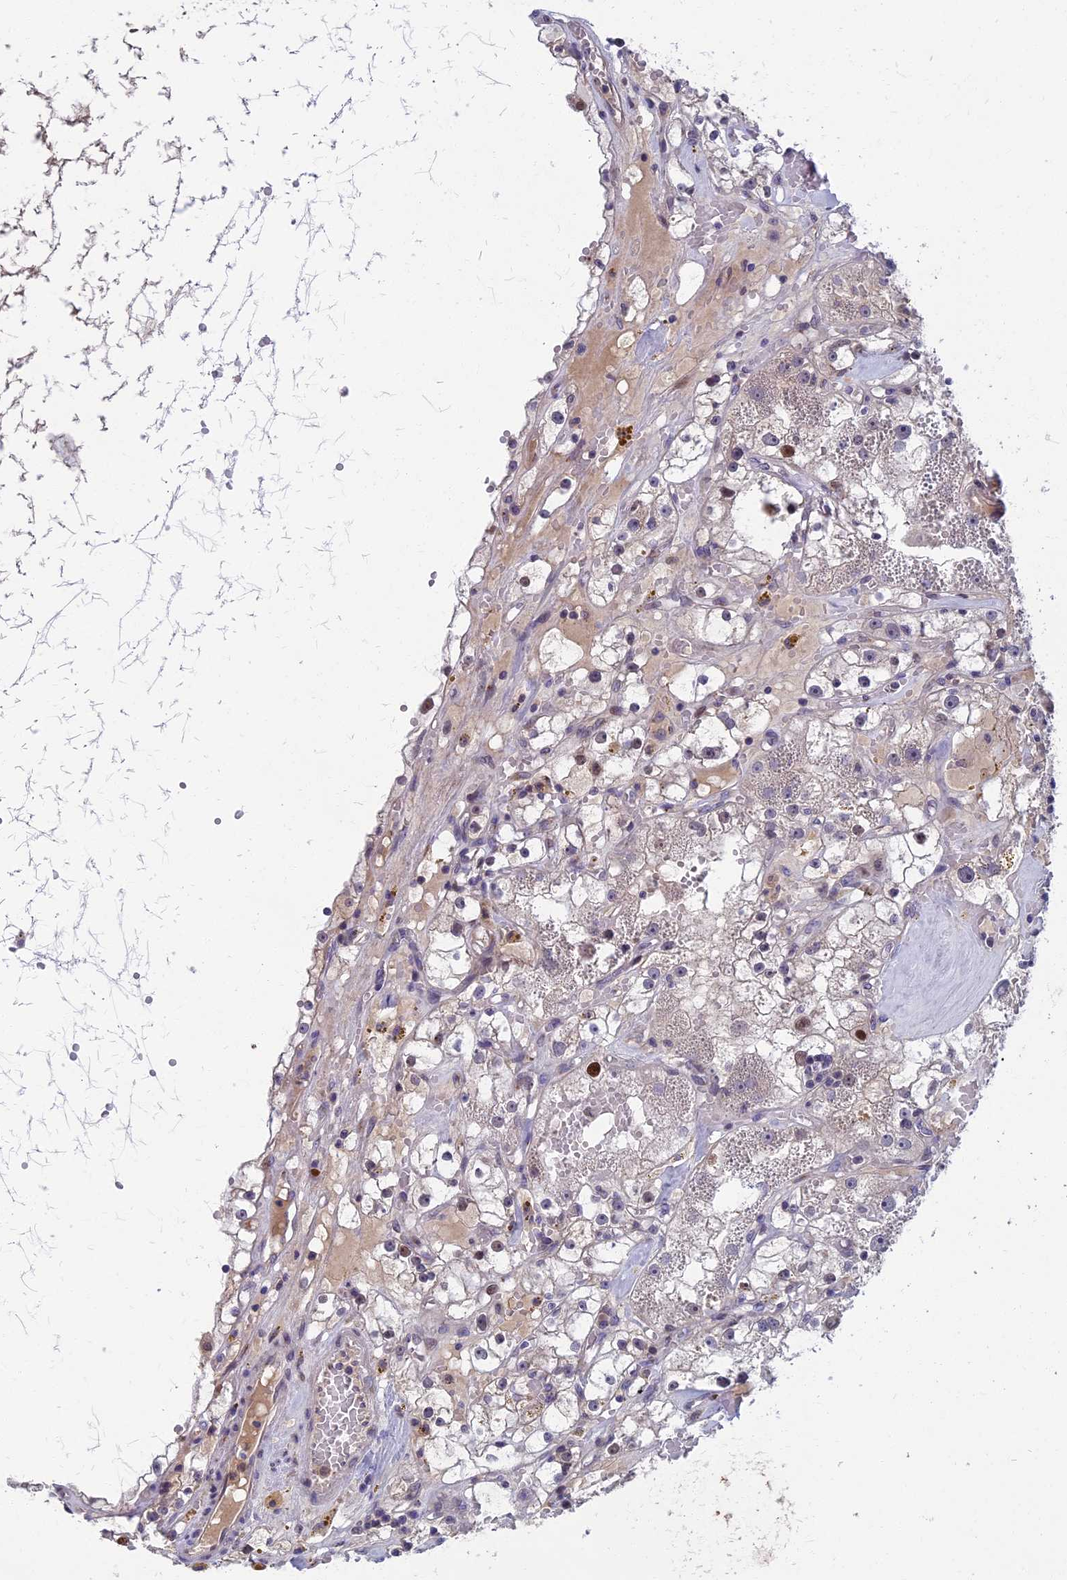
{"staining": {"intensity": "weak", "quantity": "<25%", "location": "nuclear"}, "tissue": "renal cancer", "cell_type": "Tumor cells", "image_type": "cancer", "snomed": [{"axis": "morphology", "description": "Adenocarcinoma, NOS"}, {"axis": "topography", "description": "Kidney"}], "caption": "Tumor cells are negative for brown protein staining in renal adenocarcinoma. (DAB (3,3'-diaminobenzidine) immunohistochemistry visualized using brightfield microscopy, high magnification).", "gene": "LIG1", "patient": {"sex": "male", "age": 56}}